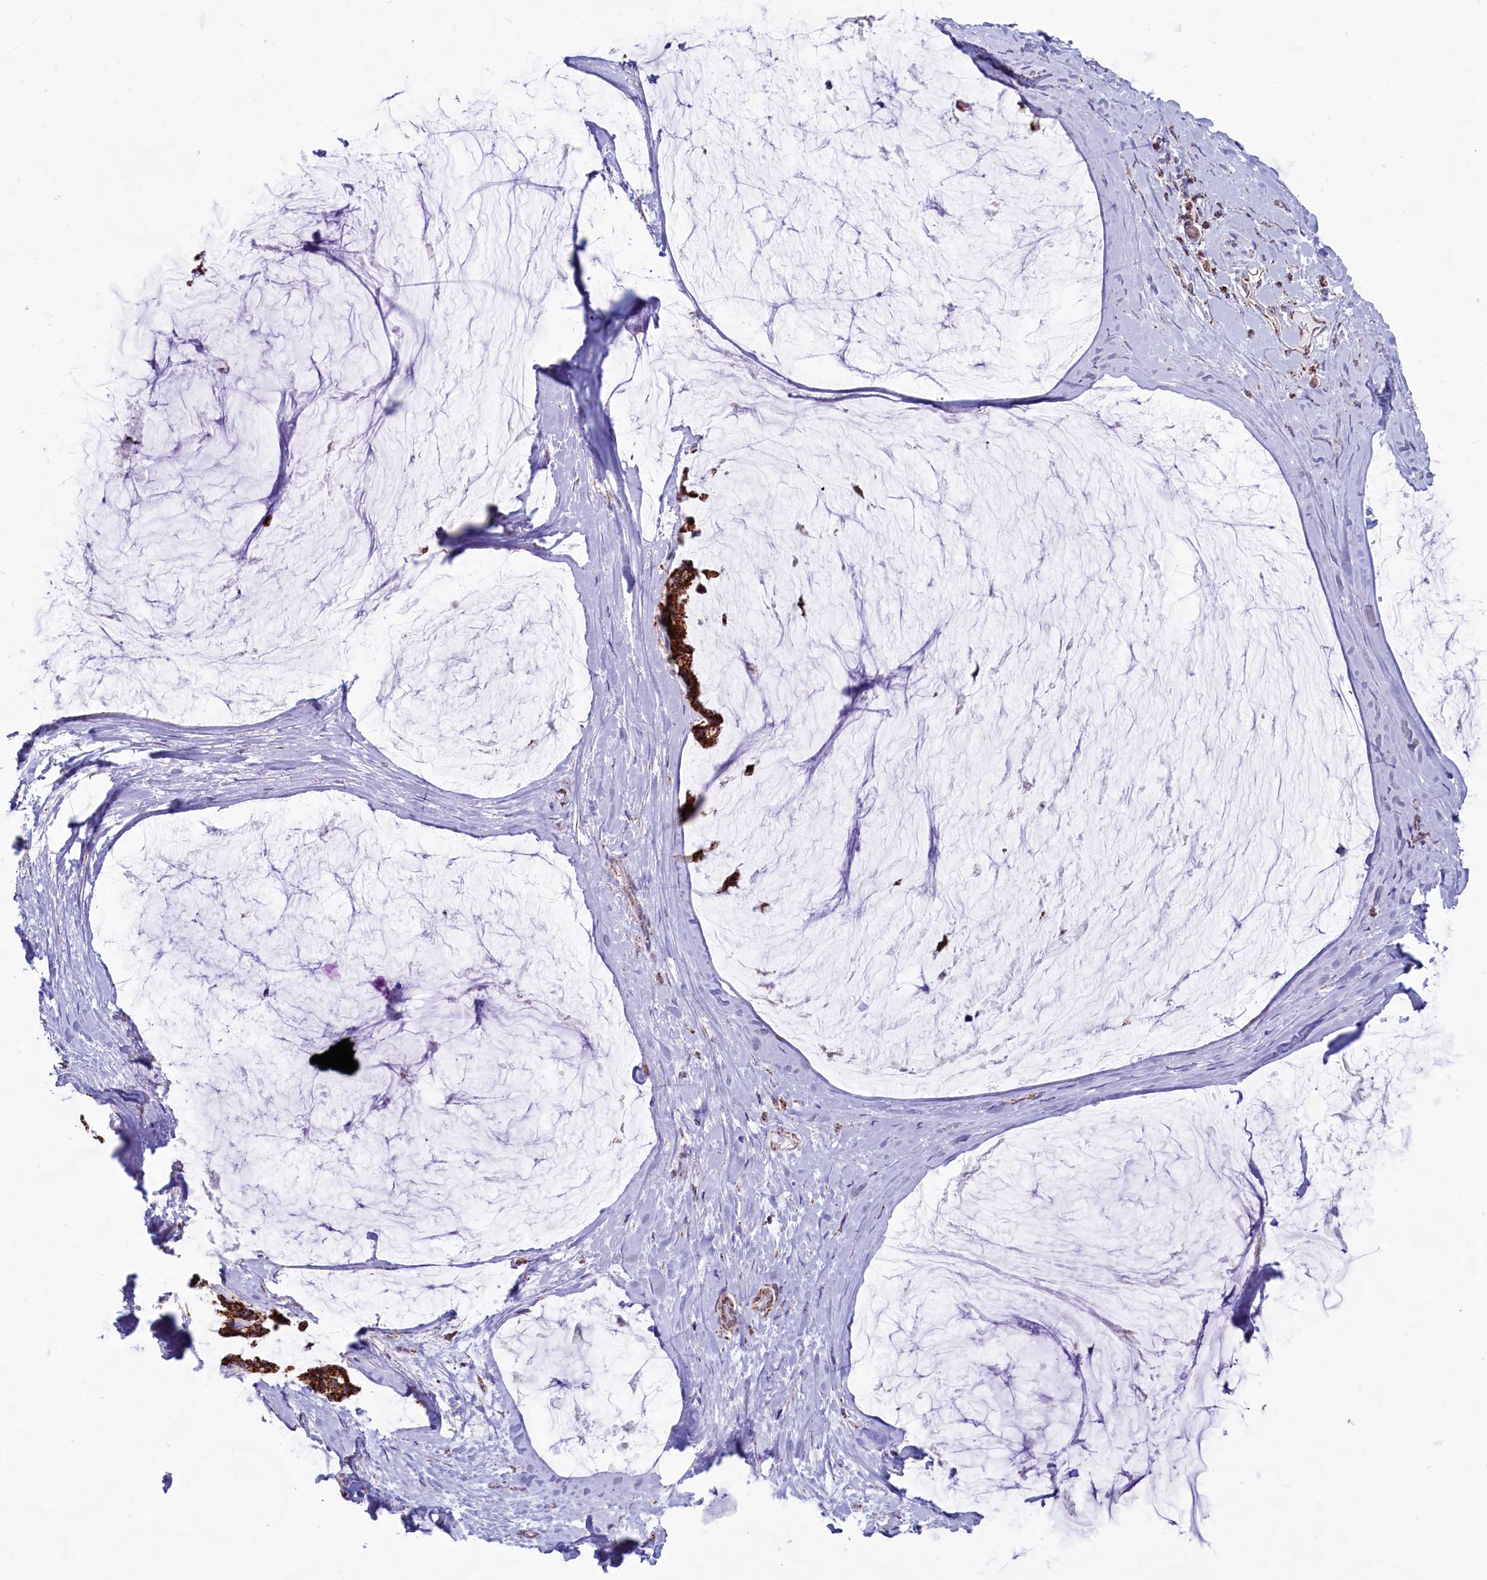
{"staining": {"intensity": "strong", "quantity": ">75%", "location": "cytoplasmic/membranous"}, "tissue": "ovarian cancer", "cell_type": "Tumor cells", "image_type": "cancer", "snomed": [{"axis": "morphology", "description": "Cystadenocarcinoma, mucinous, NOS"}, {"axis": "topography", "description": "Ovary"}], "caption": "Strong cytoplasmic/membranous expression for a protein is present in about >75% of tumor cells of ovarian cancer using IHC.", "gene": "C1D", "patient": {"sex": "female", "age": 39}}